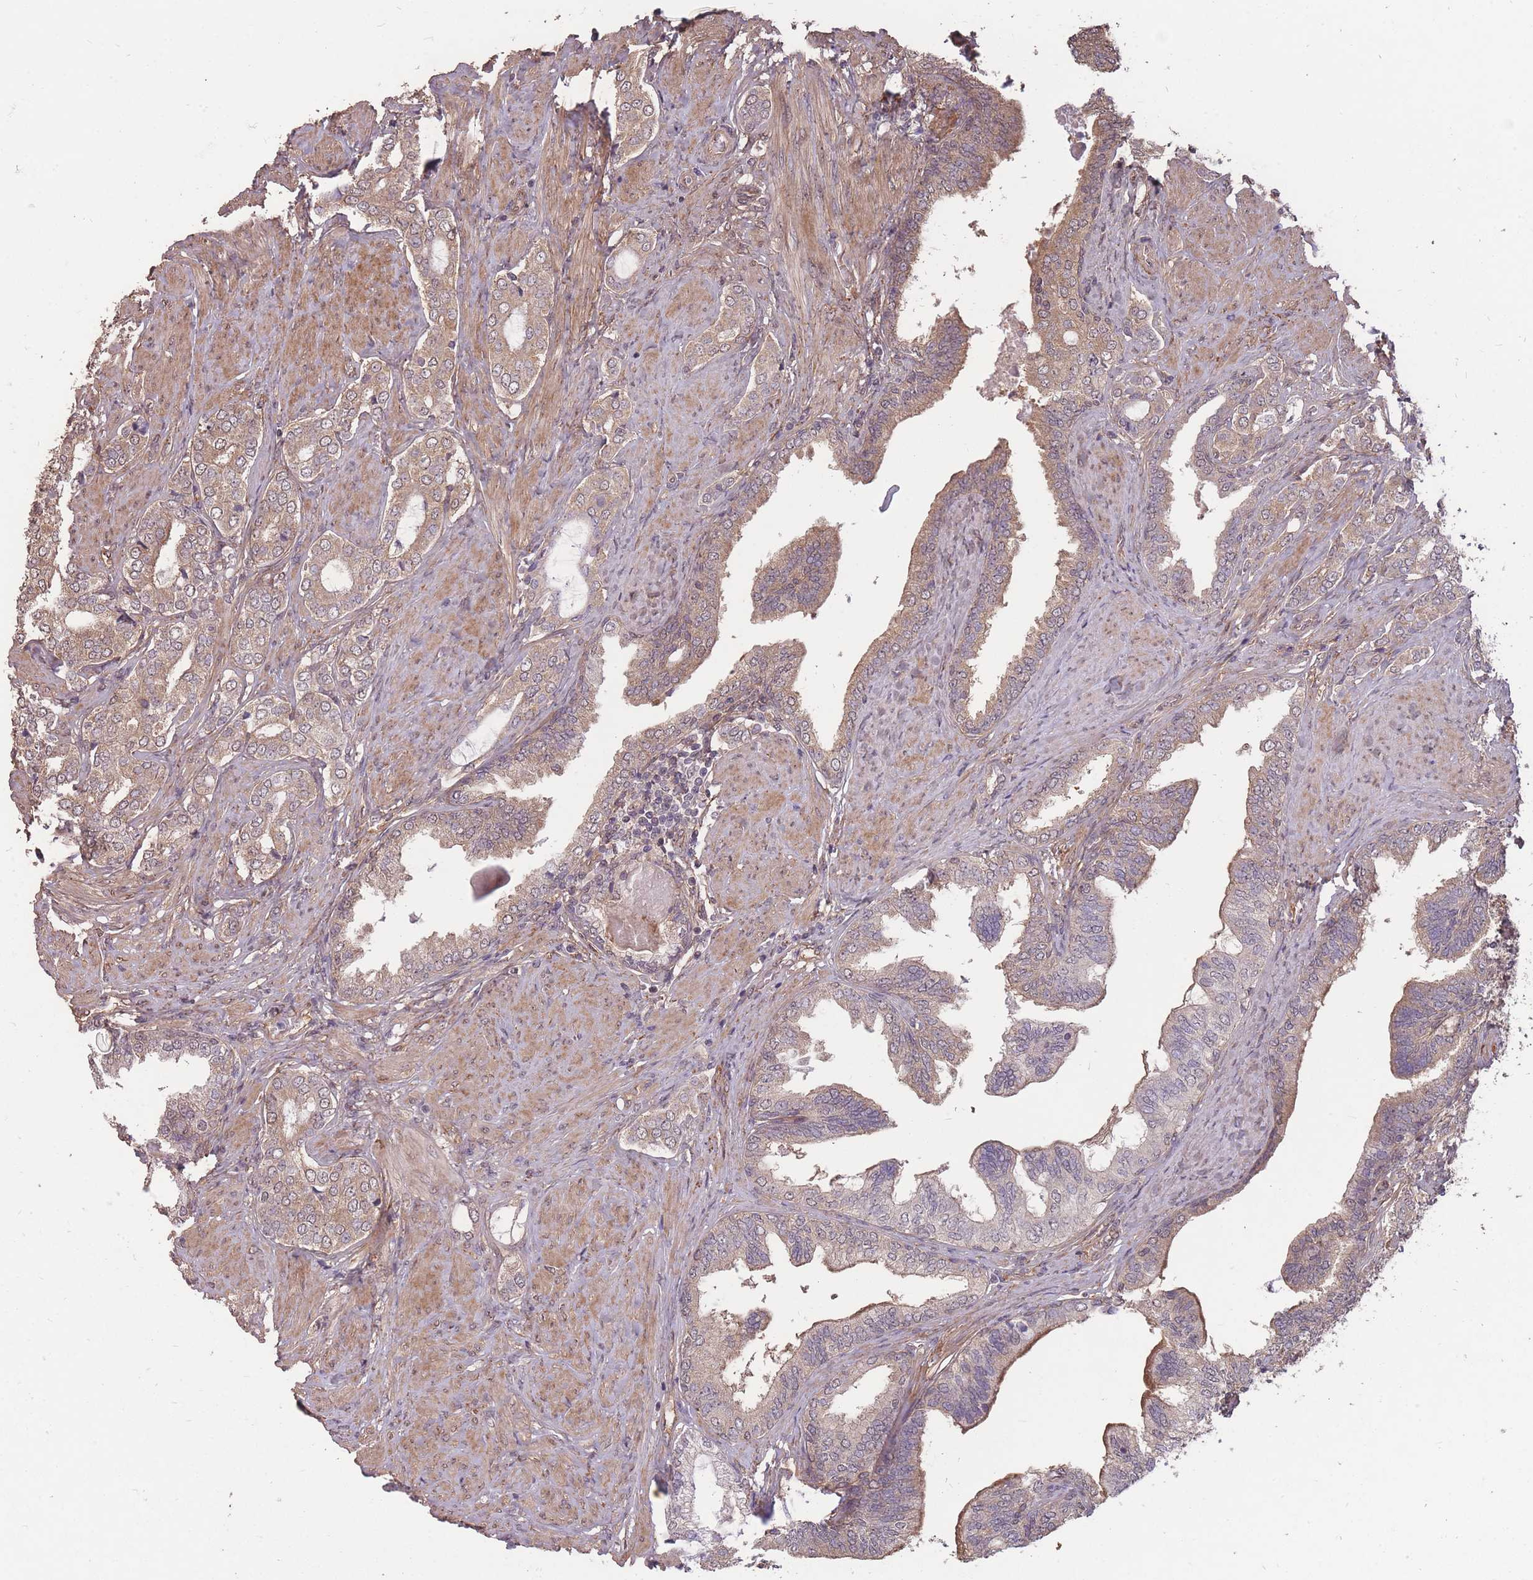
{"staining": {"intensity": "weak", "quantity": "25%-75%", "location": "cytoplasmic/membranous"}, "tissue": "prostate cancer", "cell_type": "Tumor cells", "image_type": "cancer", "snomed": [{"axis": "morphology", "description": "Adenocarcinoma, High grade"}, {"axis": "topography", "description": "Prostate"}], "caption": "Tumor cells display low levels of weak cytoplasmic/membranous expression in approximately 25%-75% of cells in prostate high-grade adenocarcinoma.", "gene": "DYNC1LI2", "patient": {"sex": "male", "age": 71}}